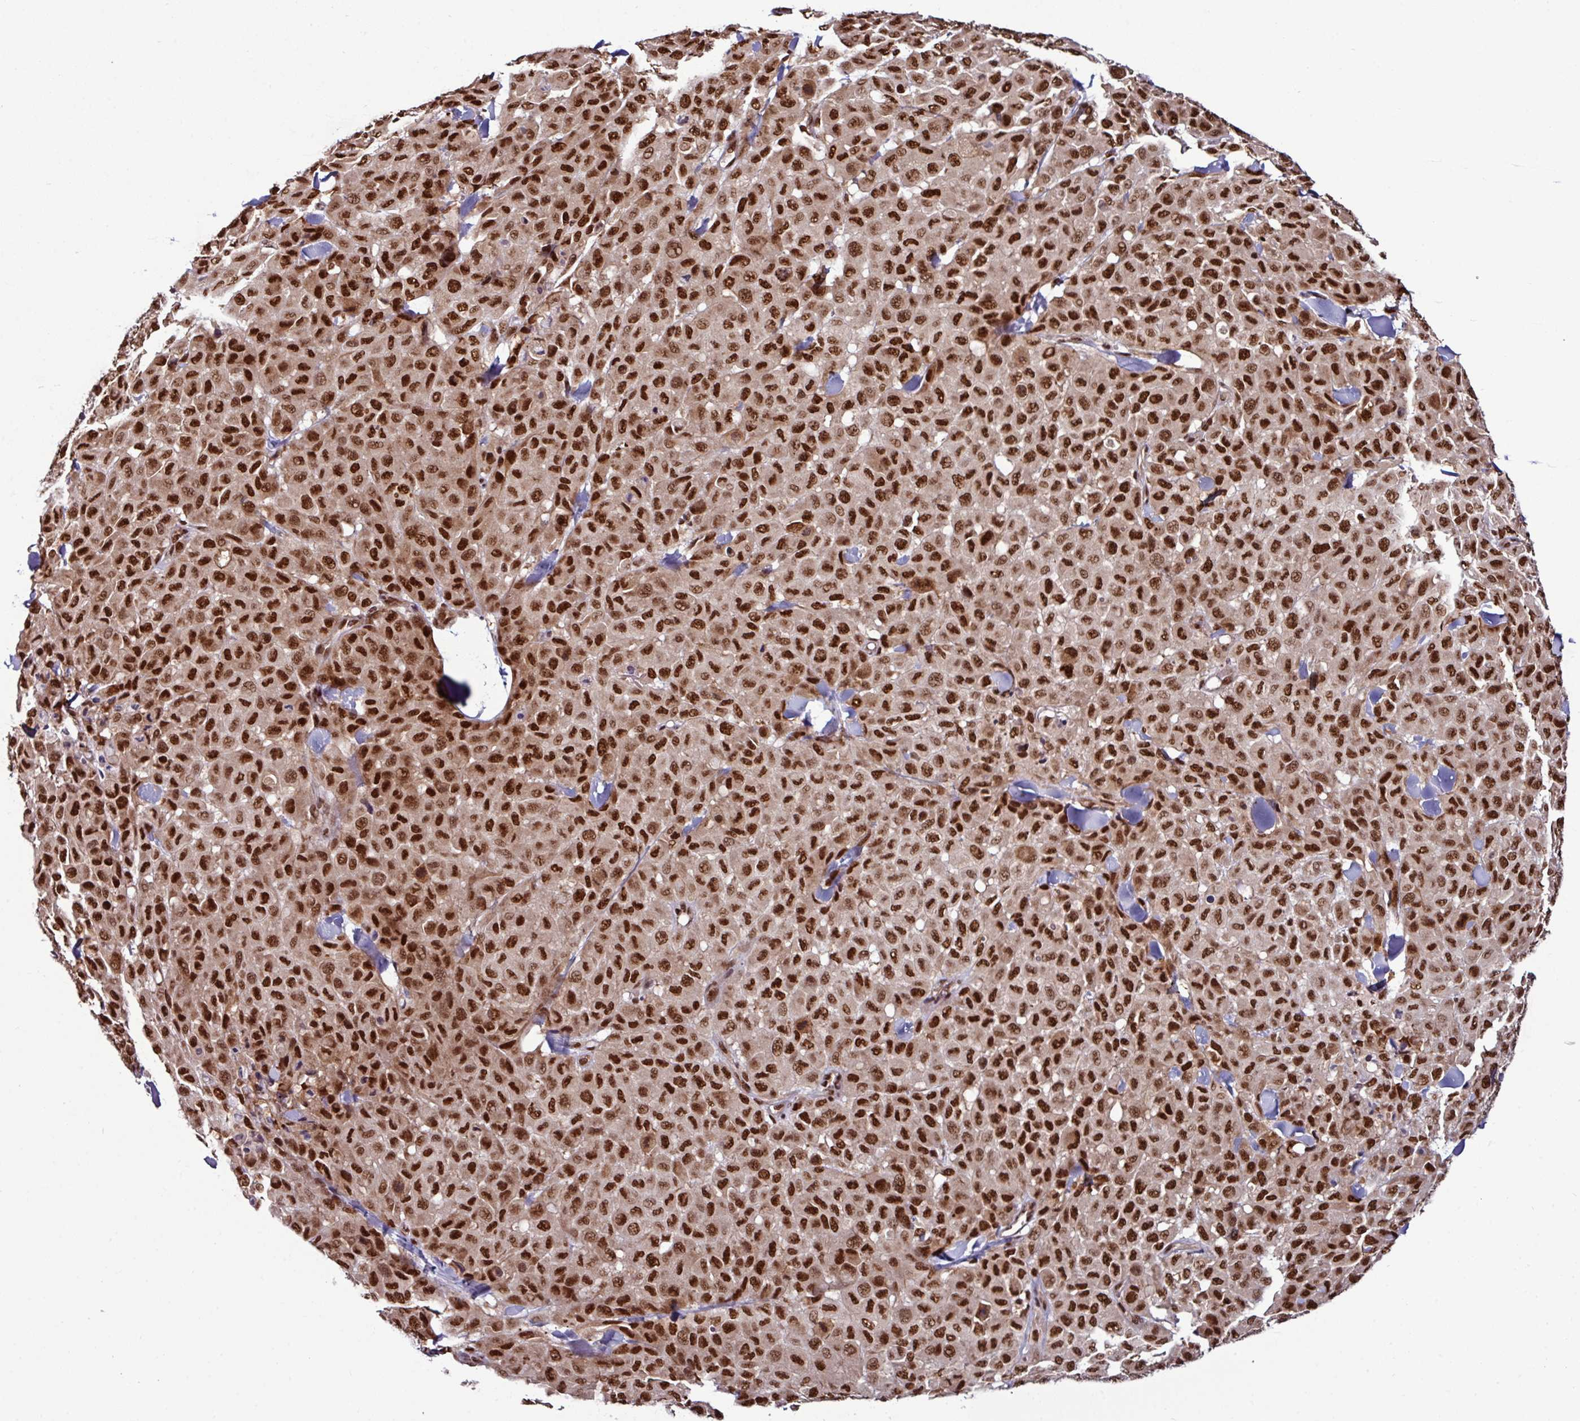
{"staining": {"intensity": "strong", "quantity": ">75%", "location": "nuclear"}, "tissue": "melanoma", "cell_type": "Tumor cells", "image_type": "cancer", "snomed": [{"axis": "morphology", "description": "Malignant melanoma, Metastatic site"}, {"axis": "topography", "description": "Skin"}], "caption": "The histopathology image shows staining of melanoma, revealing strong nuclear protein positivity (brown color) within tumor cells.", "gene": "MORF4L2", "patient": {"sex": "female", "age": 81}}